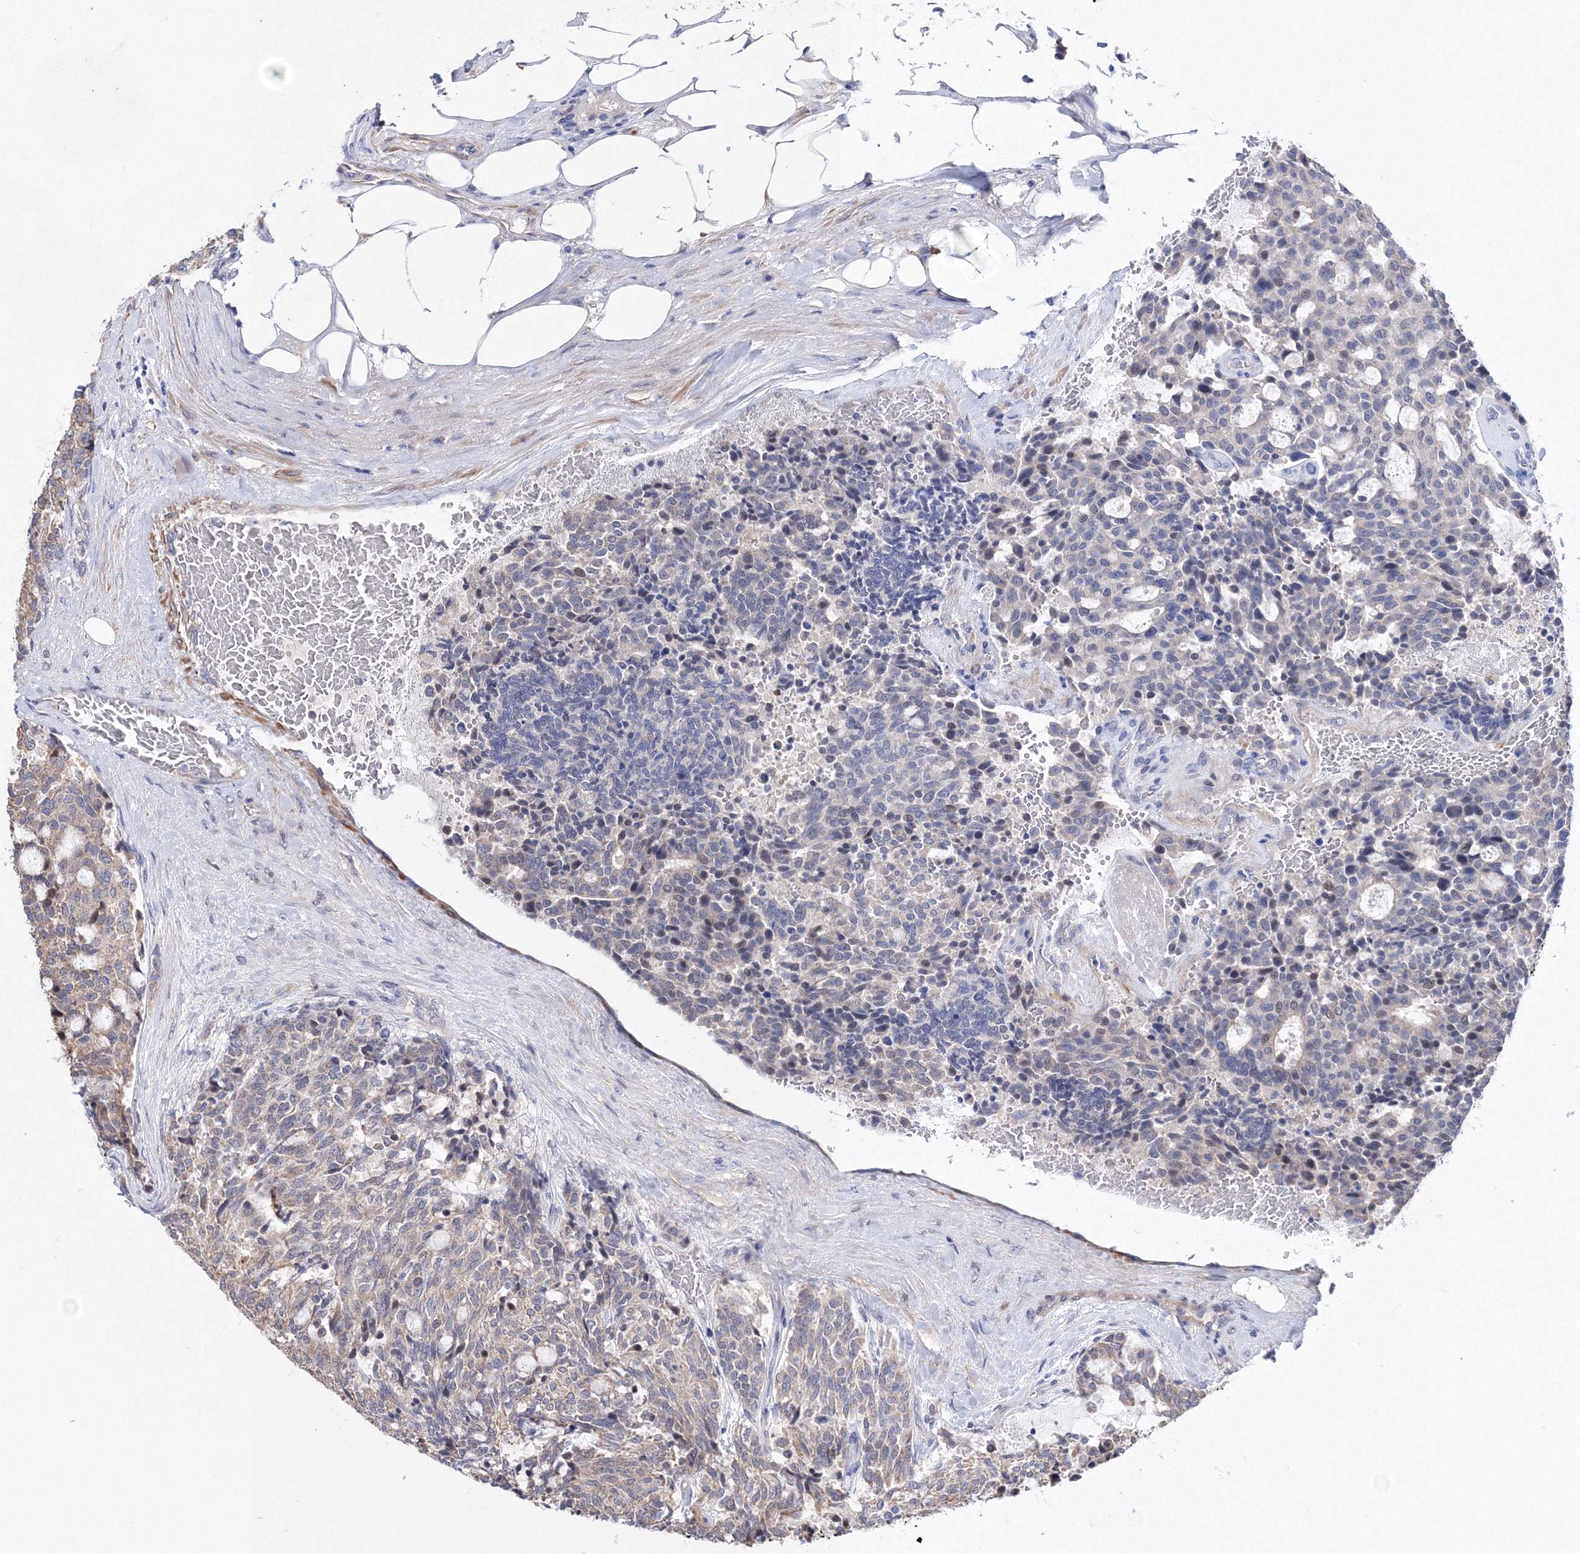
{"staining": {"intensity": "negative", "quantity": "none", "location": "none"}, "tissue": "carcinoid", "cell_type": "Tumor cells", "image_type": "cancer", "snomed": [{"axis": "morphology", "description": "Carcinoid, malignant, NOS"}, {"axis": "topography", "description": "Pancreas"}], "caption": "Immunohistochemistry histopathology image of neoplastic tissue: carcinoid stained with DAB shows no significant protein staining in tumor cells.", "gene": "PPP2R2B", "patient": {"sex": "female", "age": 54}}